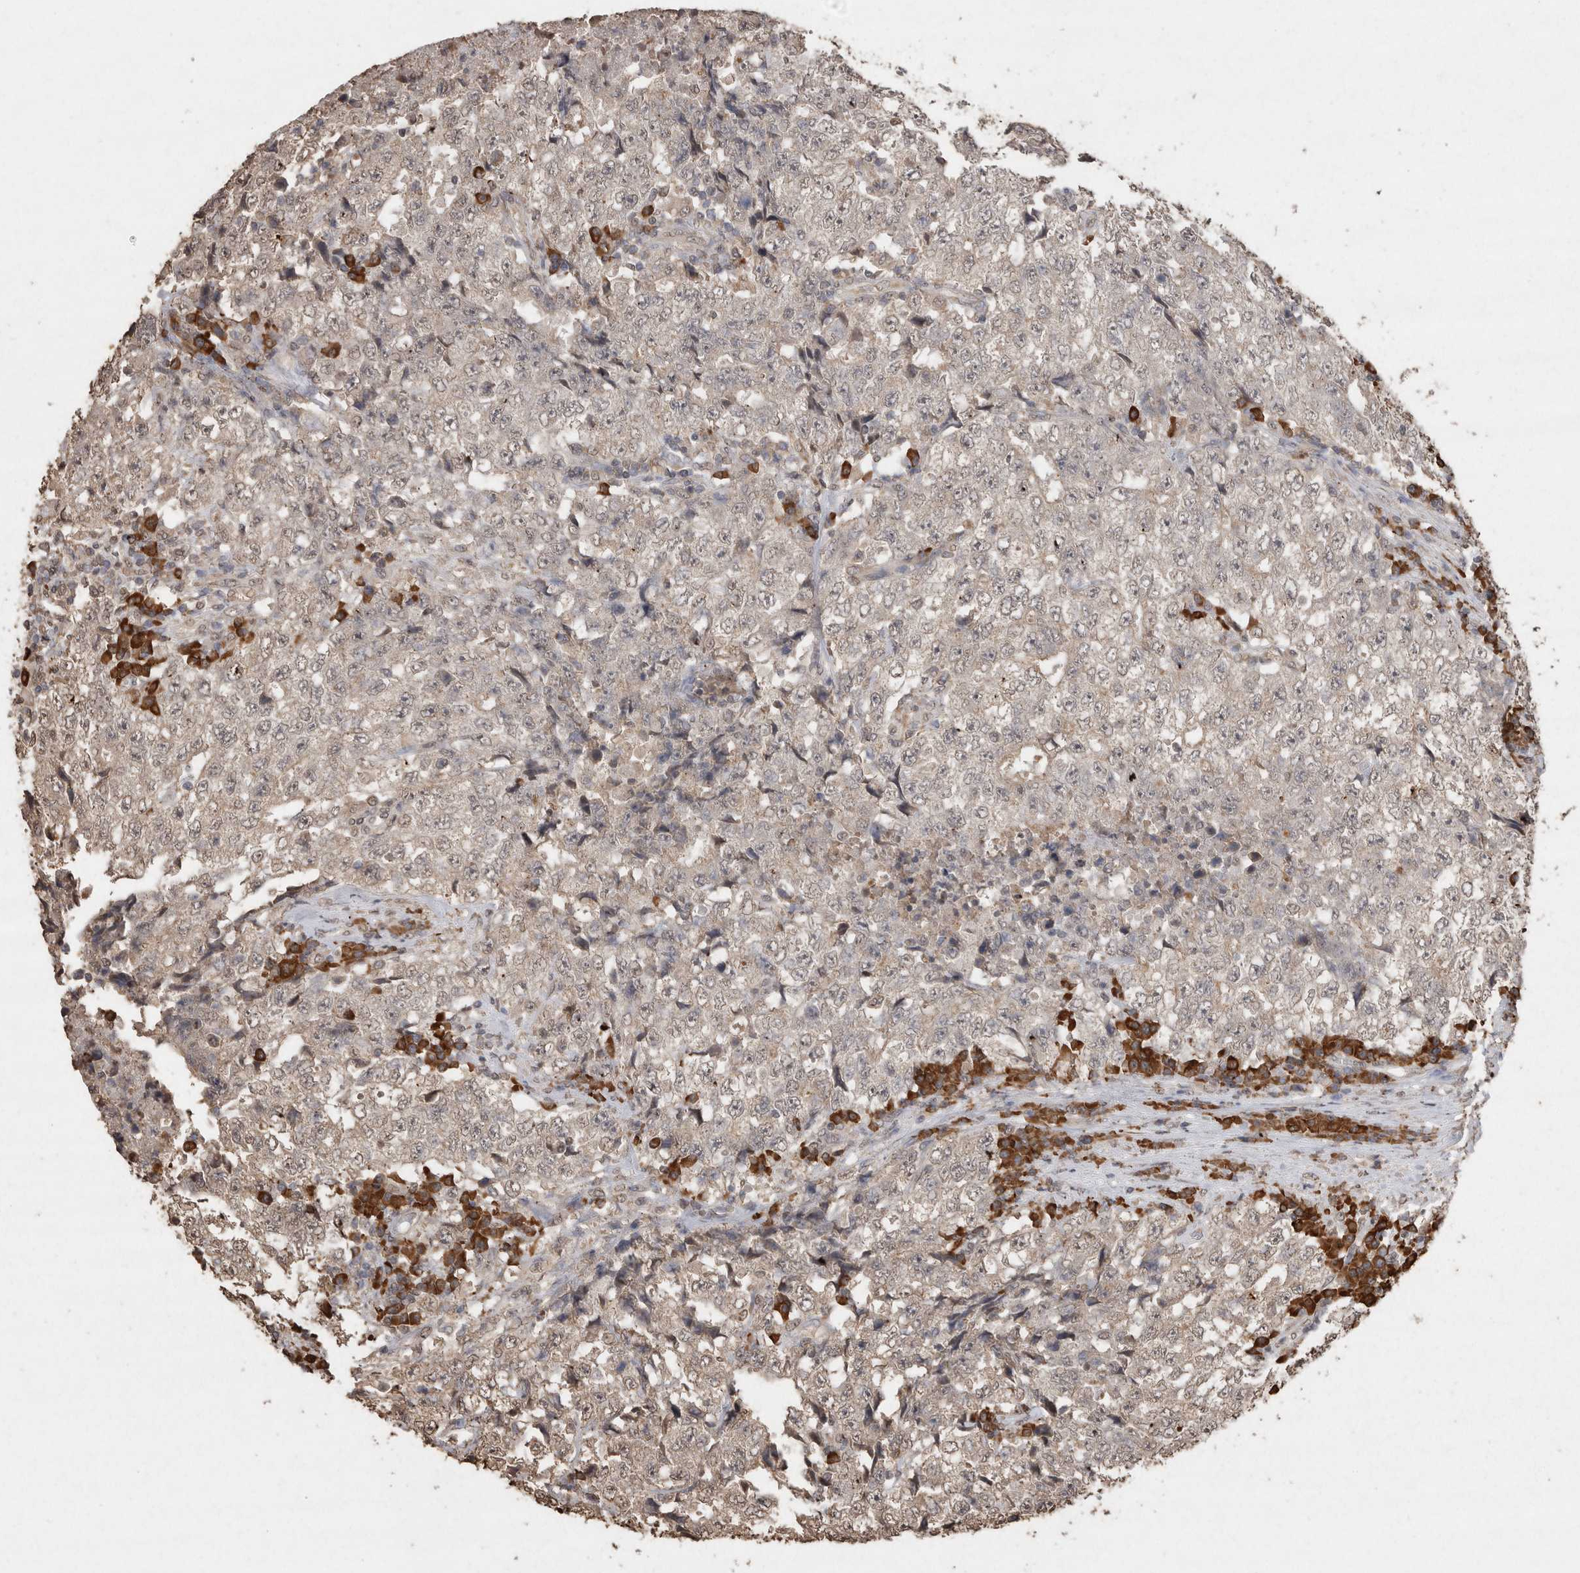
{"staining": {"intensity": "weak", "quantity": "<25%", "location": "nuclear"}, "tissue": "testis cancer", "cell_type": "Tumor cells", "image_type": "cancer", "snomed": [{"axis": "morphology", "description": "Necrosis, NOS"}, {"axis": "morphology", "description": "Carcinoma, Embryonal, NOS"}, {"axis": "topography", "description": "Testis"}], "caption": "IHC histopathology image of human embryonal carcinoma (testis) stained for a protein (brown), which reveals no positivity in tumor cells.", "gene": "CRELD2", "patient": {"sex": "male", "age": 19}}